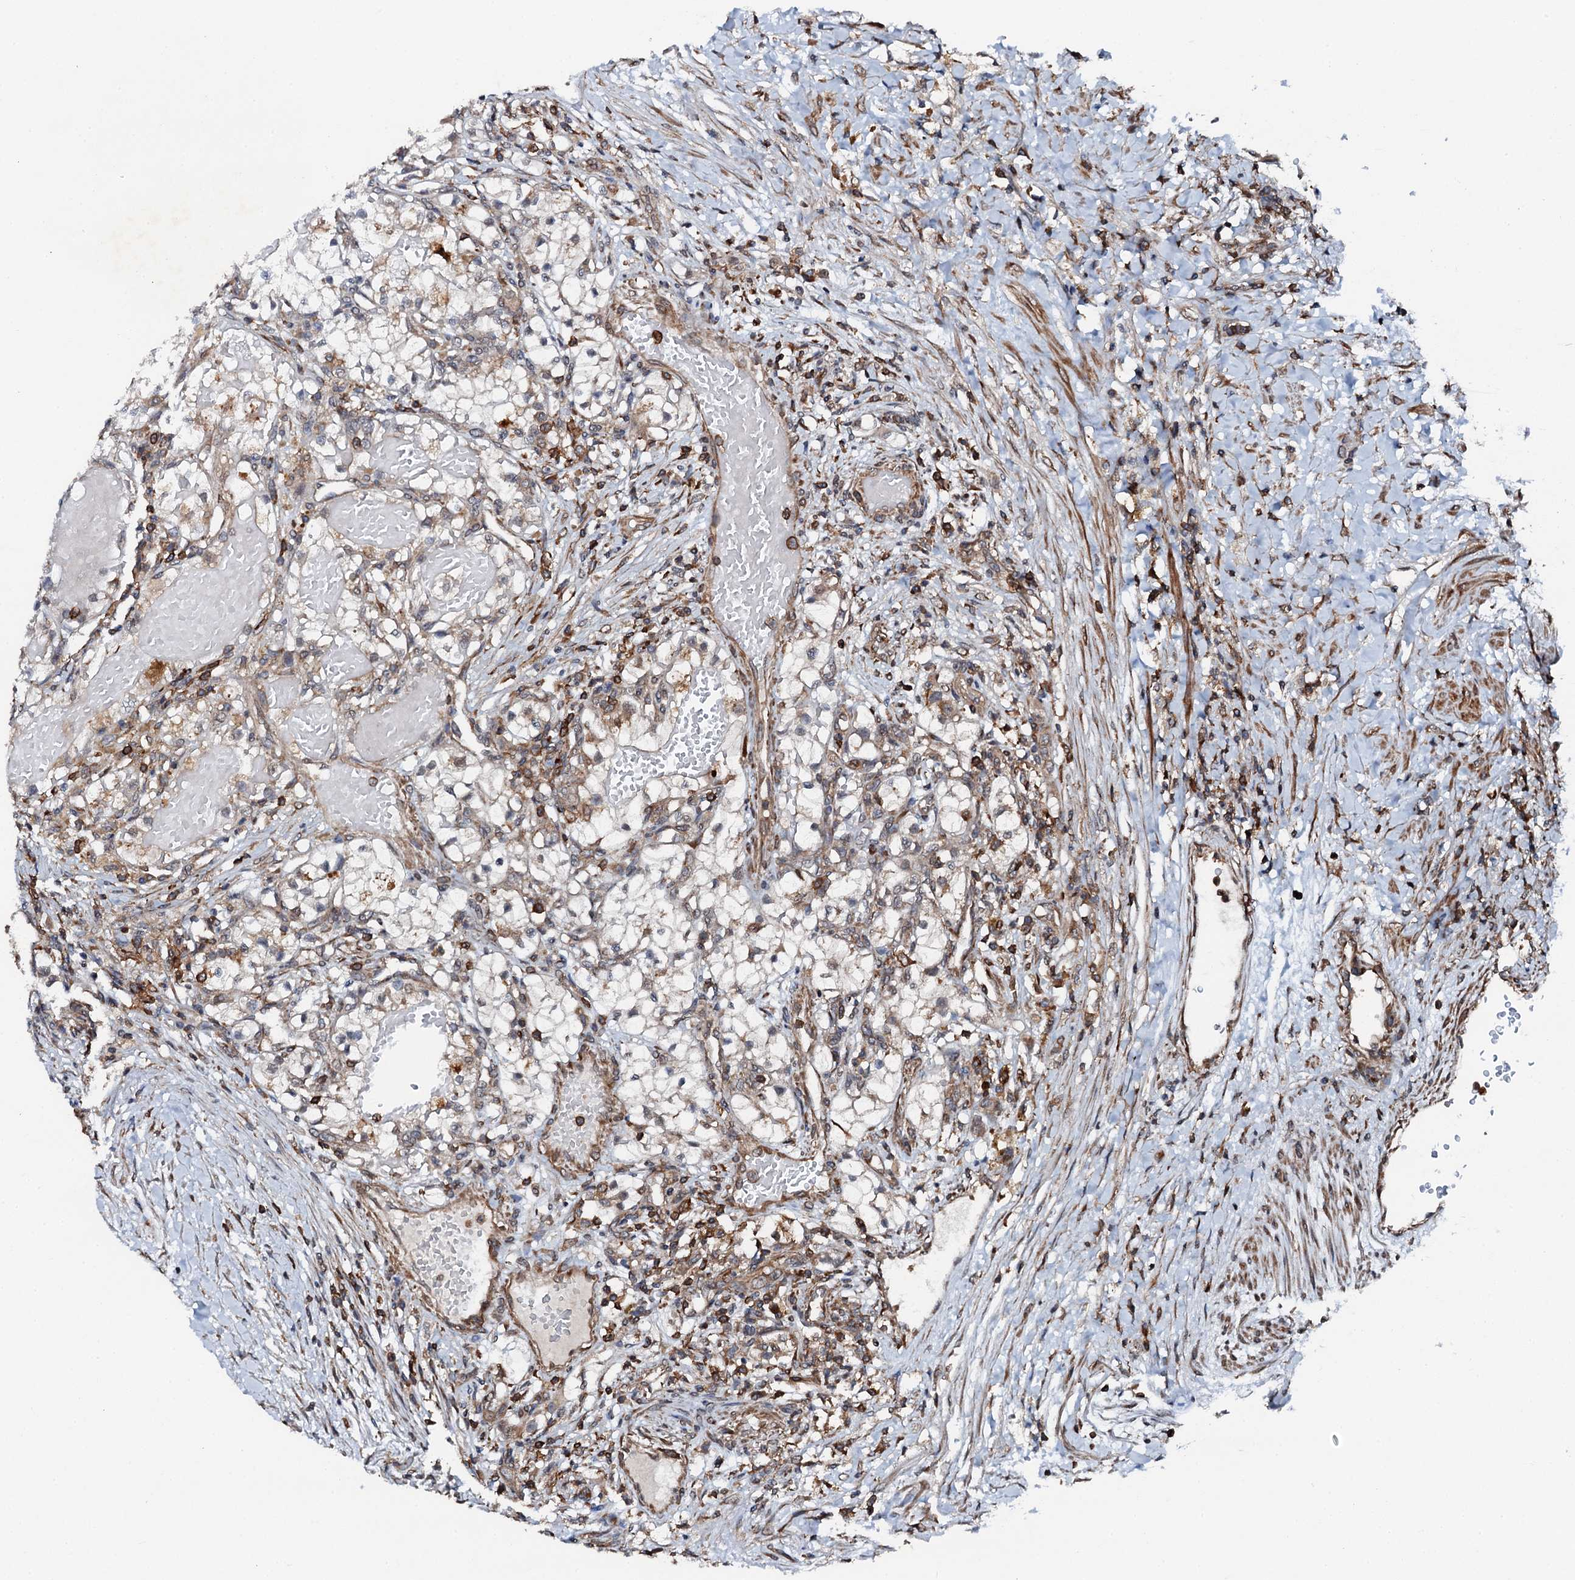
{"staining": {"intensity": "weak", "quantity": "25%-75%", "location": "cytoplasmic/membranous"}, "tissue": "renal cancer", "cell_type": "Tumor cells", "image_type": "cancer", "snomed": [{"axis": "morphology", "description": "Normal tissue, NOS"}, {"axis": "morphology", "description": "Adenocarcinoma, NOS"}, {"axis": "topography", "description": "Kidney"}], "caption": "Immunohistochemical staining of human renal cancer demonstrates weak cytoplasmic/membranous protein staining in approximately 25%-75% of tumor cells. Ihc stains the protein in brown and the nuclei are stained blue.", "gene": "EDC4", "patient": {"sex": "male", "age": 68}}